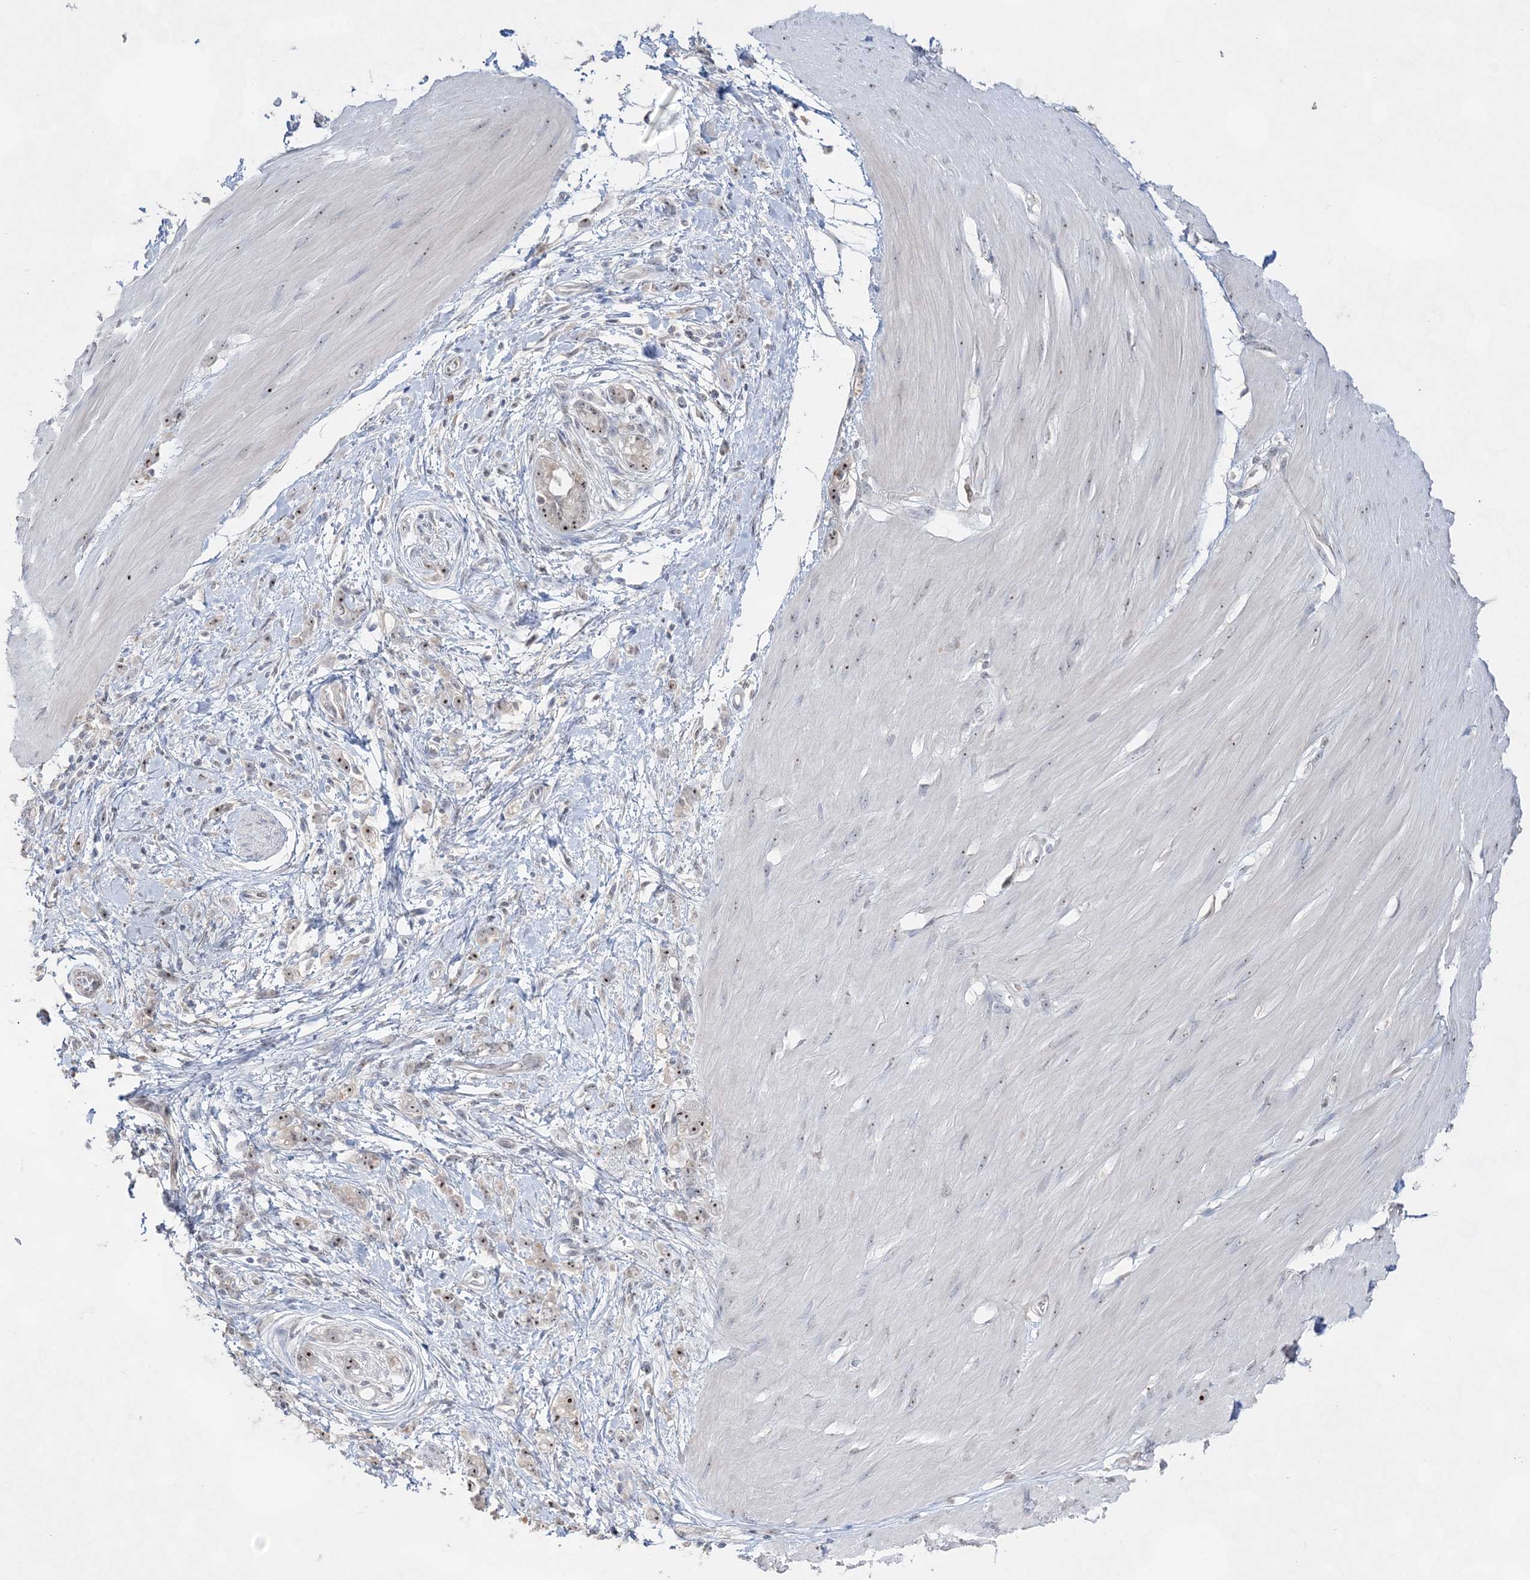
{"staining": {"intensity": "moderate", "quantity": "<25%", "location": "nuclear"}, "tissue": "stomach cancer", "cell_type": "Tumor cells", "image_type": "cancer", "snomed": [{"axis": "morphology", "description": "Adenocarcinoma, NOS"}, {"axis": "topography", "description": "Stomach"}], "caption": "IHC staining of stomach cancer, which displays low levels of moderate nuclear positivity in about <25% of tumor cells indicating moderate nuclear protein staining. The staining was performed using DAB (brown) for protein detection and nuclei were counterstained in hematoxylin (blue).", "gene": "NOP16", "patient": {"sex": "female", "age": 76}}